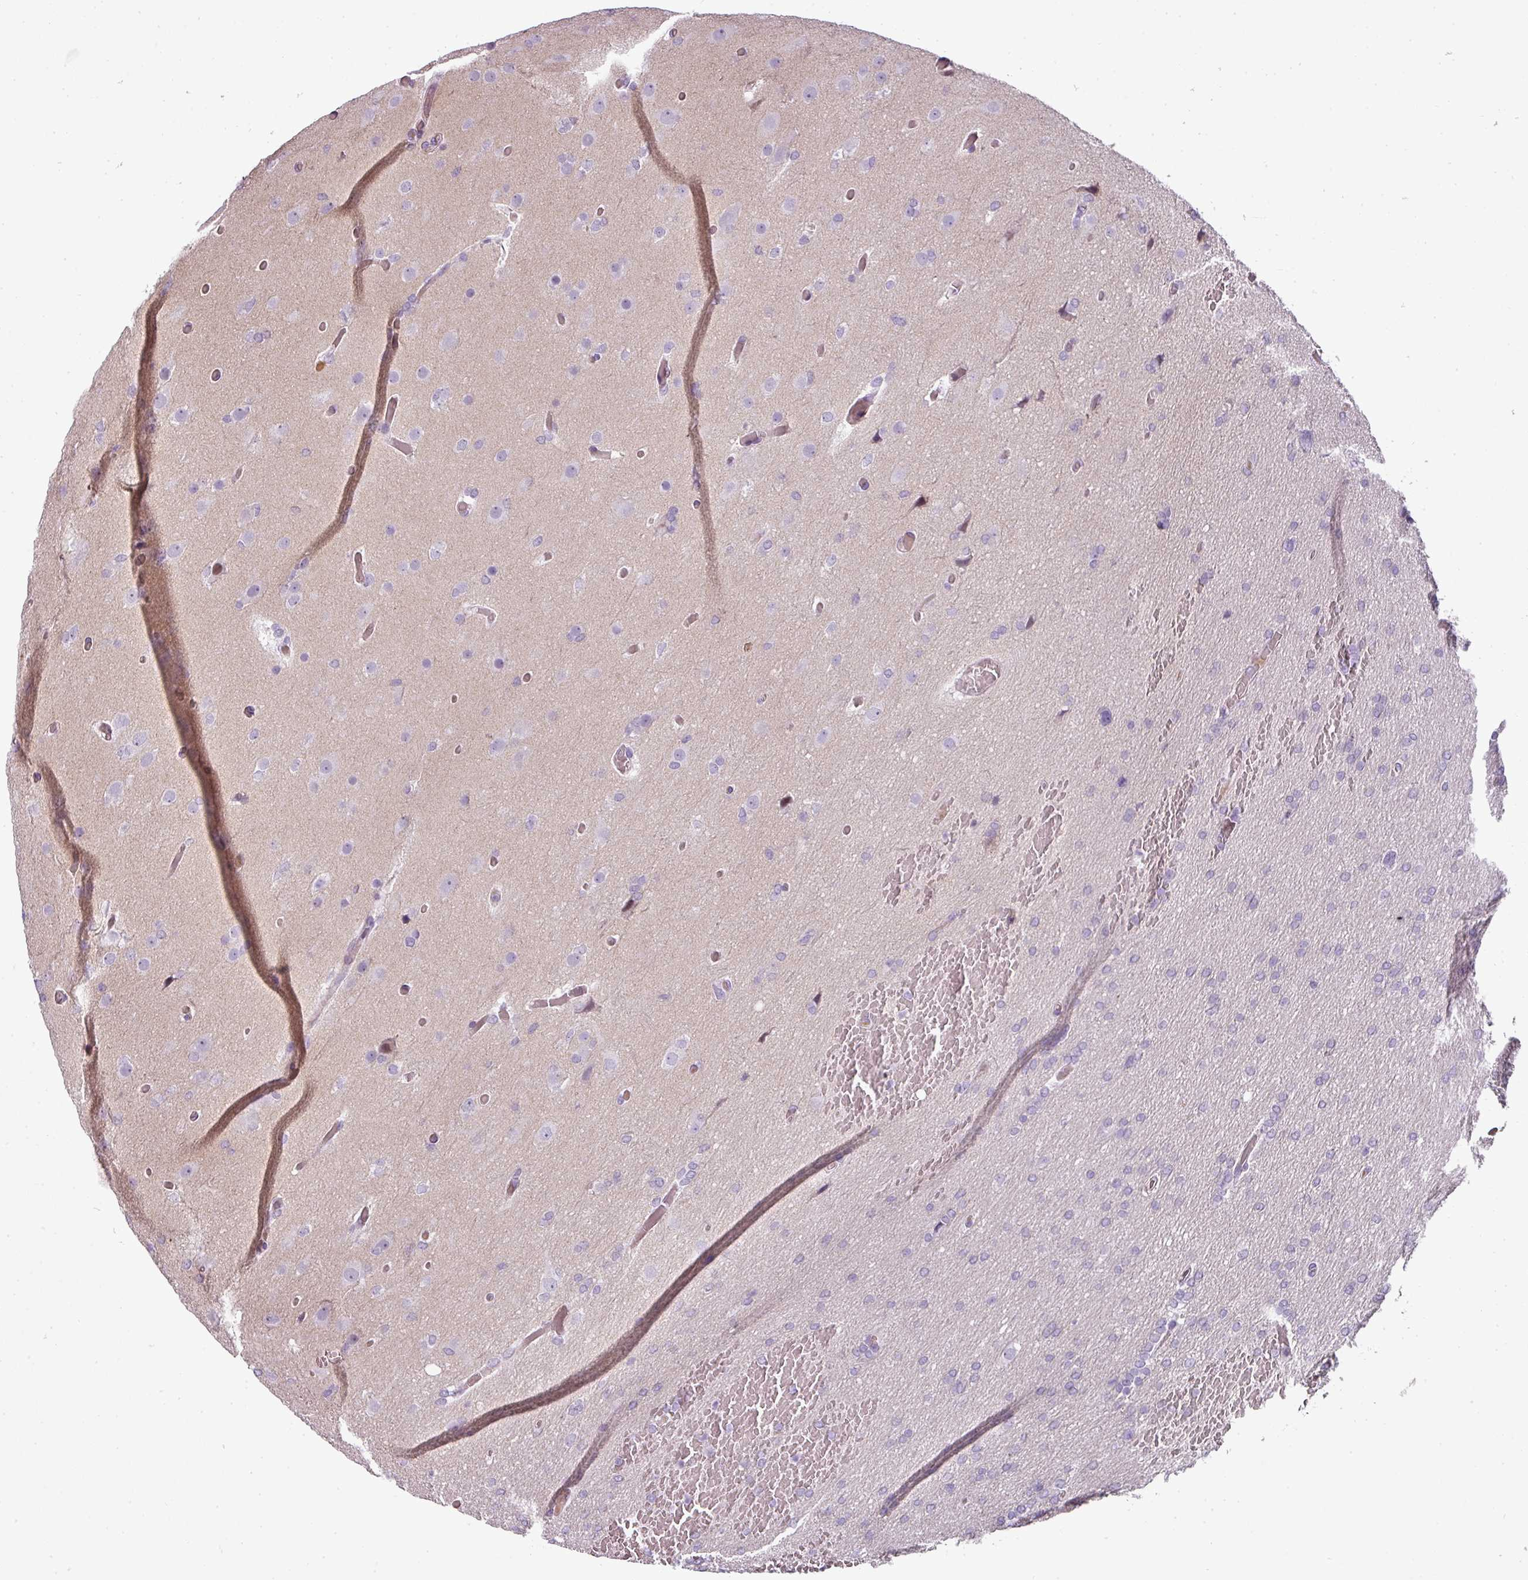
{"staining": {"intensity": "negative", "quantity": "none", "location": "none"}, "tissue": "glioma", "cell_type": "Tumor cells", "image_type": "cancer", "snomed": [{"axis": "morphology", "description": "Glioma, malignant, High grade"}, {"axis": "topography", "description": "Cerebral cortex"}], "caption": "Photomicrograph shows no significant protein staining in tumor cells of glioma. (DAB IHC visualized using brightfield microscopy, high magnification).", "gene": "CHRDL1", "patient": {"sex": "female", "age": 36}}